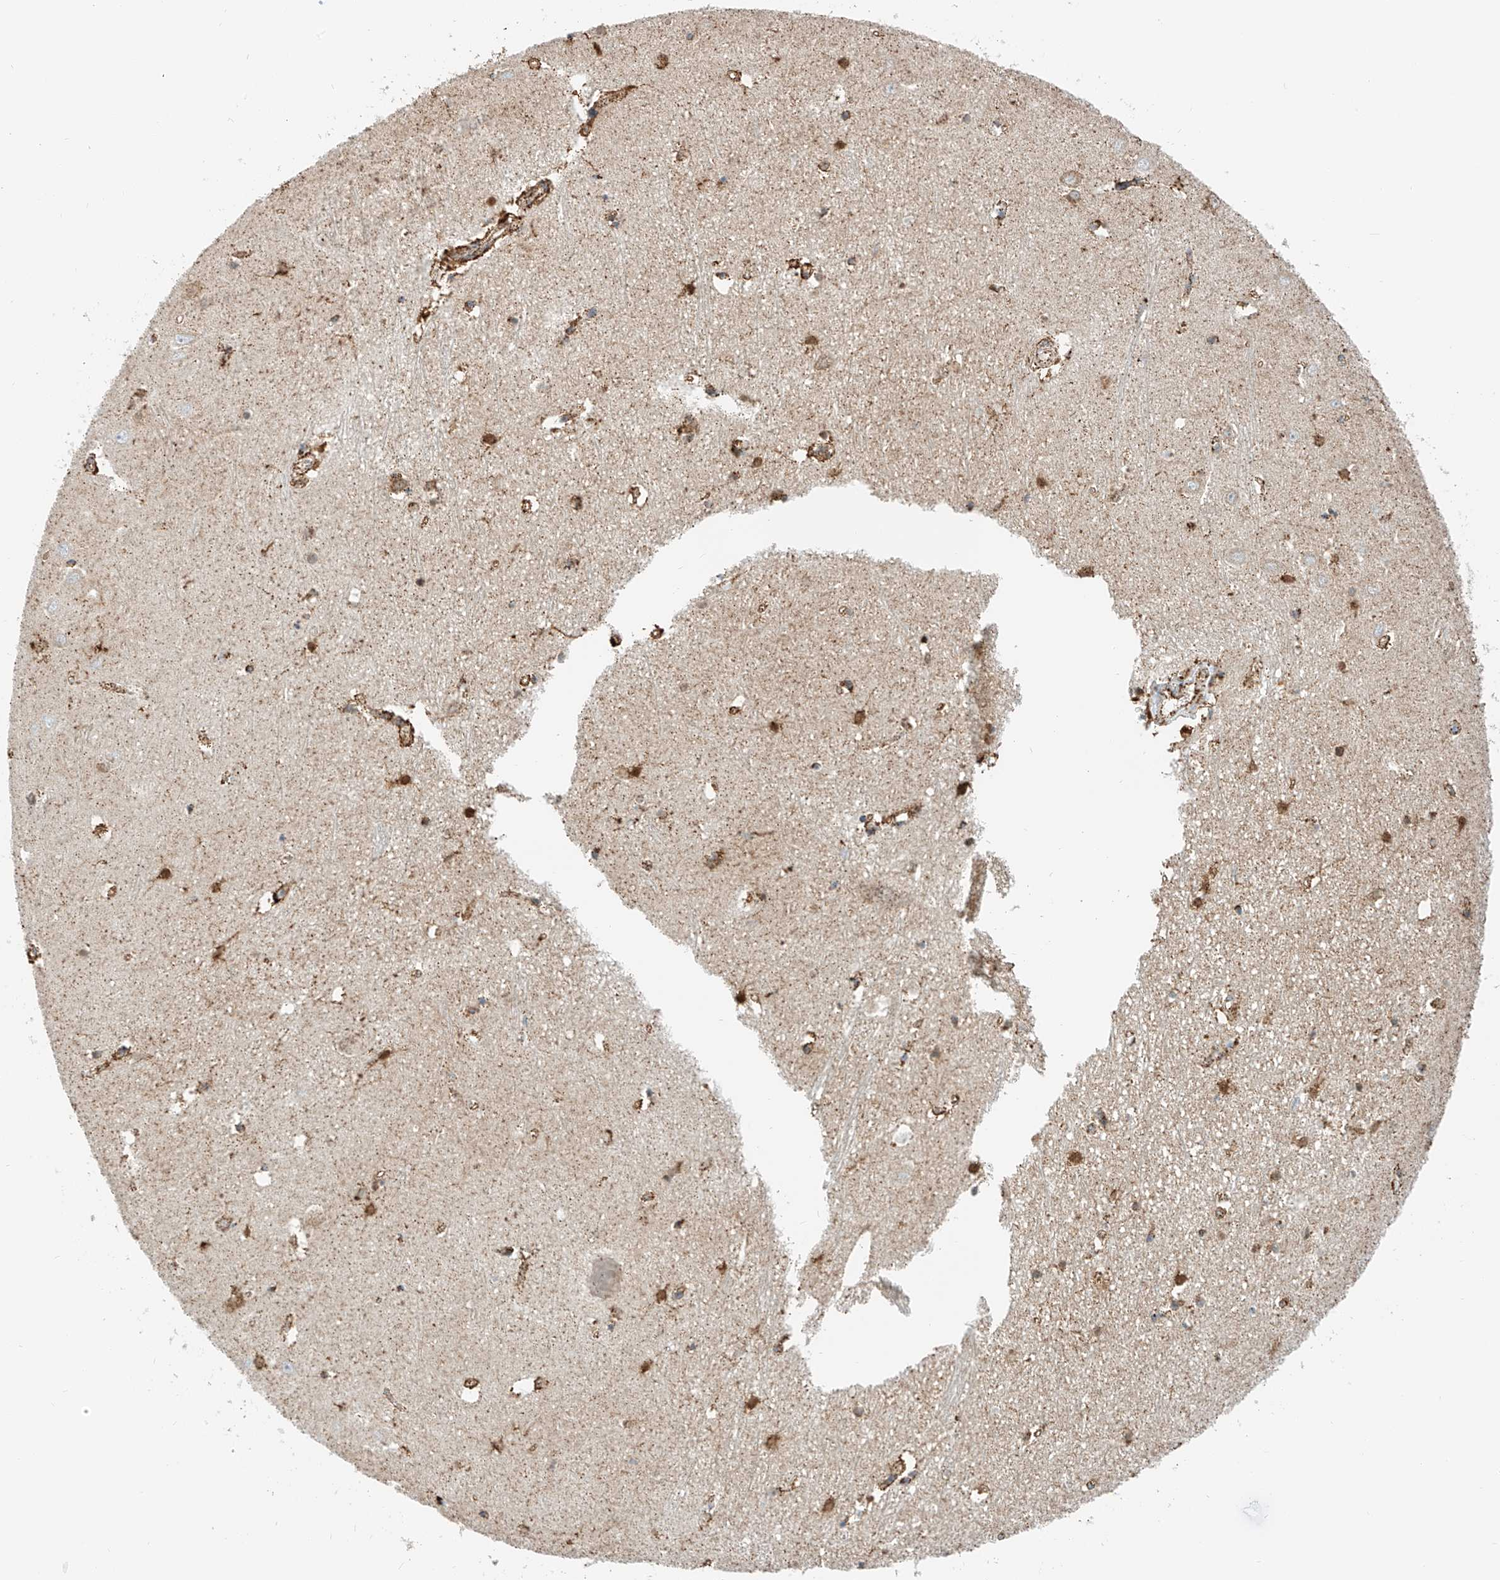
{"staining": {"intensity": "weak", "quantity": "25%-75%", "location": "cytoplasmic/membranous"}, "tissue": "hippocampus", "cell_type": "Glial cells", "image_type": "normal", "snomed": [{"axis": "morphology", "description": "Normal tissue, NOS"}, {"axis": "topography", "description": "Hippocampus"}], "caption": "The micrograph exhibits immunohistochemical staining of unremarkable hippocampus. There is weak cytoplasmic/membranous positivity is identified in approximately 25%-75% of glial cells. (IHC, brightfield microscopy, high magnification).", "gene": "PPA2", "patient": {"sex": "female", "age": 64}}